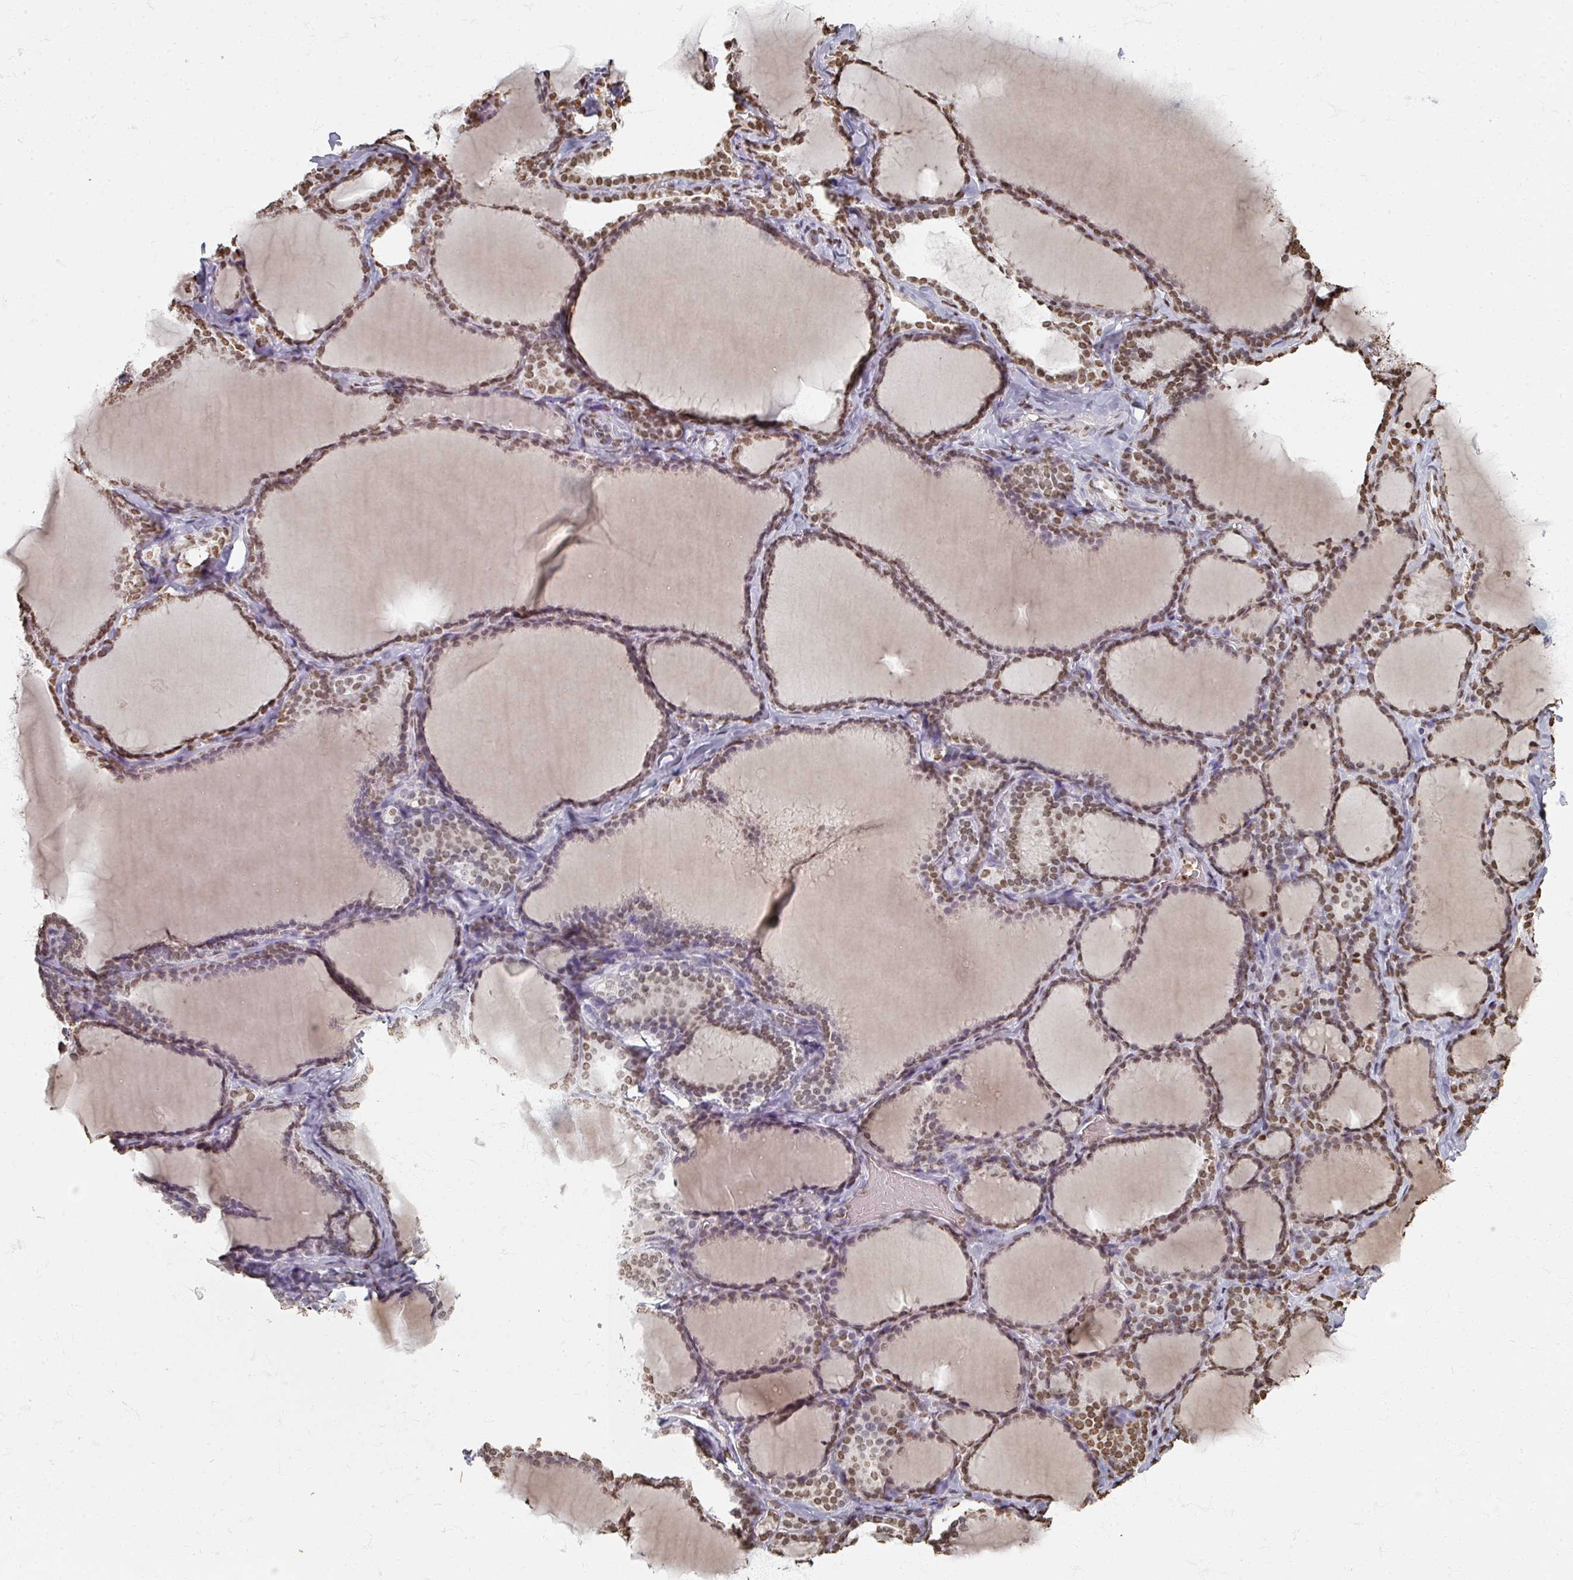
{"staining": {"intensity": "moderate", "quantity": ">75%", "location": "nuclear"}, "tissue": "thyroid gland", "cell_type": "Glandular cells", "image_type": "normal", "snomed": [{"axis": "morphology", "description": "Normal tissue, NOS"}, {"axis": "topography", "description": "Thyroid gland"}], "caption": "A high-resolution image shows immunohistochemistry staining of unremarkable thyroid gland, which displays moderate nuclear positivity in about >75% of glandular cells.", "gene": "DCUN1D5", "patient": {"sex": "female", "age": 31}}